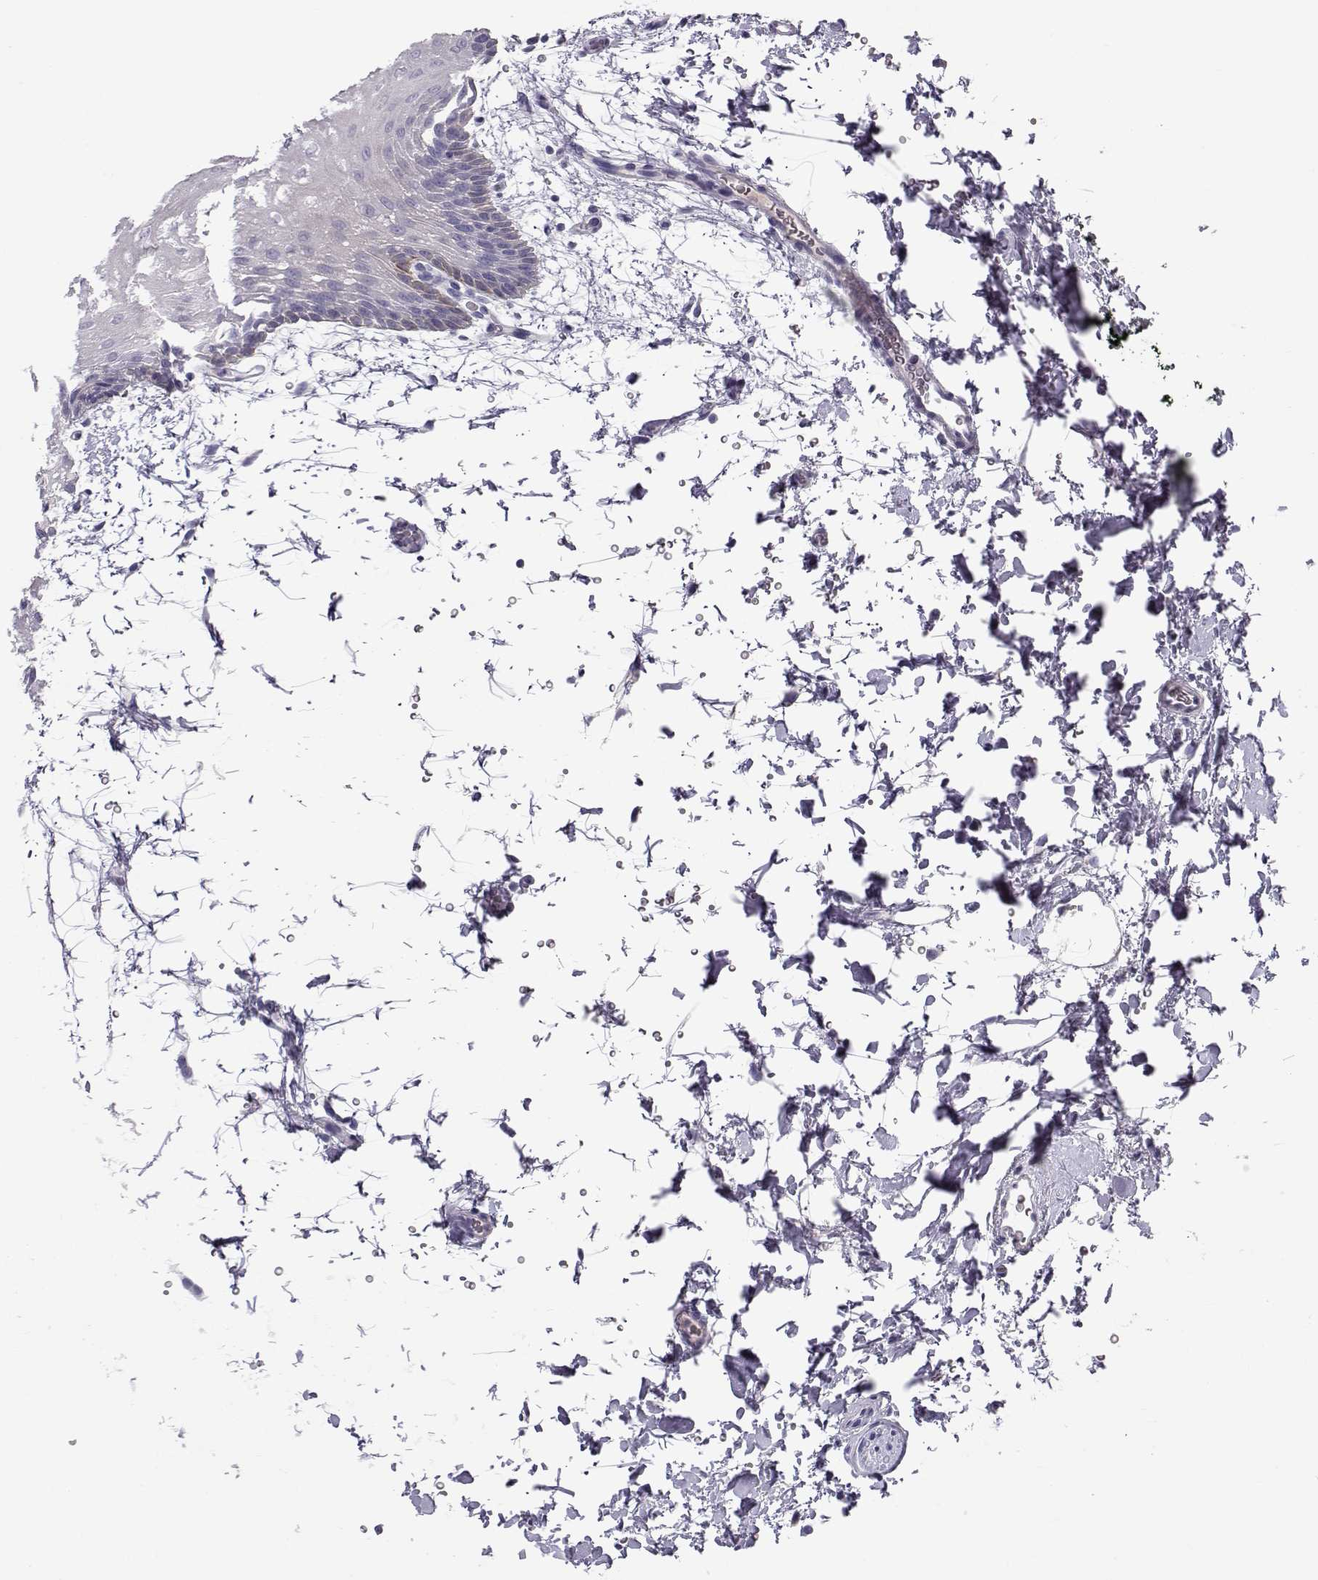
{"staining": {"intensity": "weak", "quantity": "<25%", "location": "cytoplasmic/membranous"}, "tissue": "oral mucosa", "cell_type": "Squamous epithelial cells", "image_type": "normal", "snomed": [{"axis": "morphology", "description": "Normal tissue, NOS"}, {"axis": "topography", "description": "Oral tissue"}, {"axis": "topography", "description": "Head-Neck"}], "caption": "High power microscopy histopathology image of an immunohistochemistry (IHC) histopathology image of normal oral mucosa, revealing no significant expression in squamous epithelial cells.", "gene": "GPR26", "patient": {"sex": "male", "age": 65}}